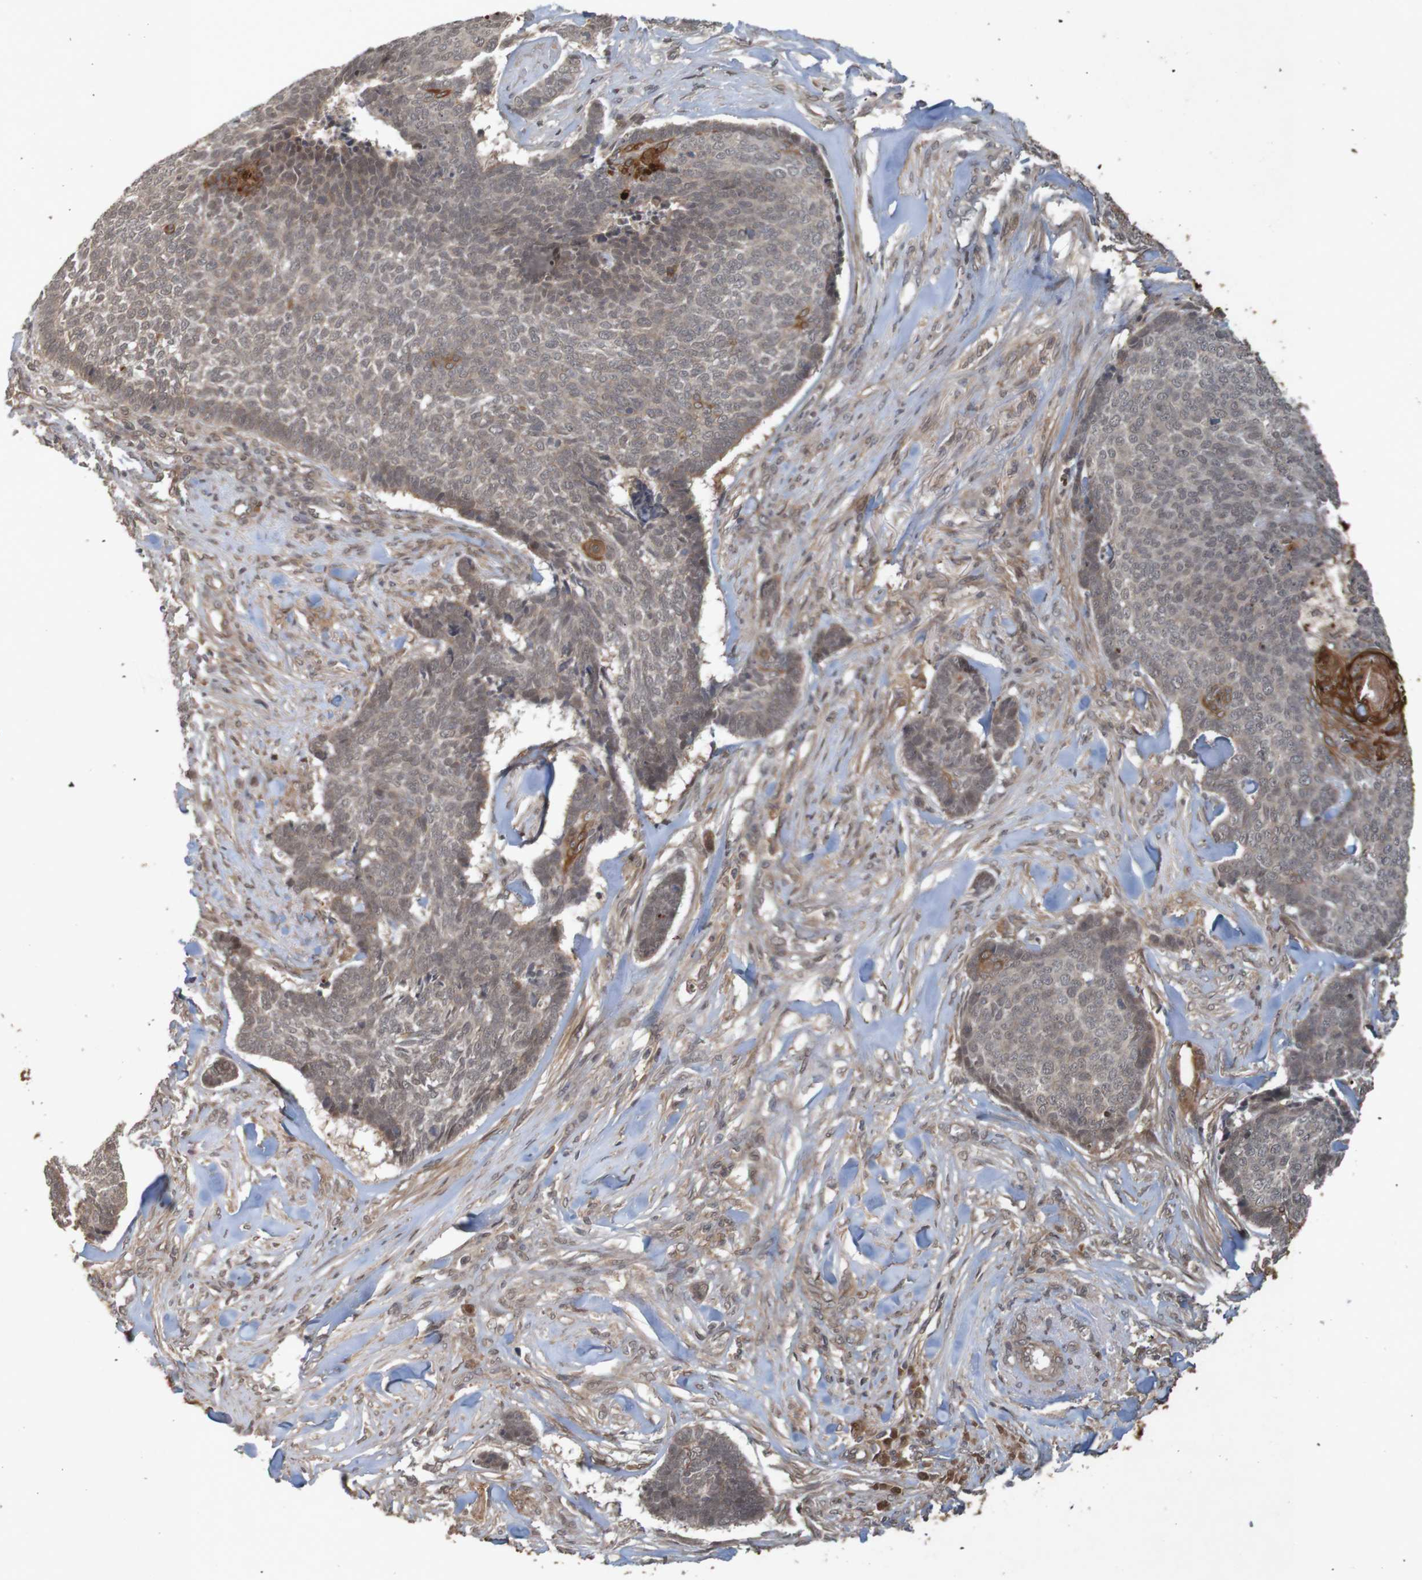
{"staining": {"intensity": "strong", "quantity": "<25%", "location": "cytoplasmic/membranous"}, "tissue": "skin cancer", "cell_type": "Tumor cells", "image_type": "cancer", "snomed": [{"axis": "morphology", "description": "Basal cell carcinoma"}, {"axis": "topography", "description": "Skin"}], "caption": "Protein staining of skin cancer (basal cell carcinoma) tissue reveals strong cytoplasmic/membranous expression in approximately <25% of tumor cells.", "gene": "ARHGEF11", "patient": {"sex": "male", "age": 84}}